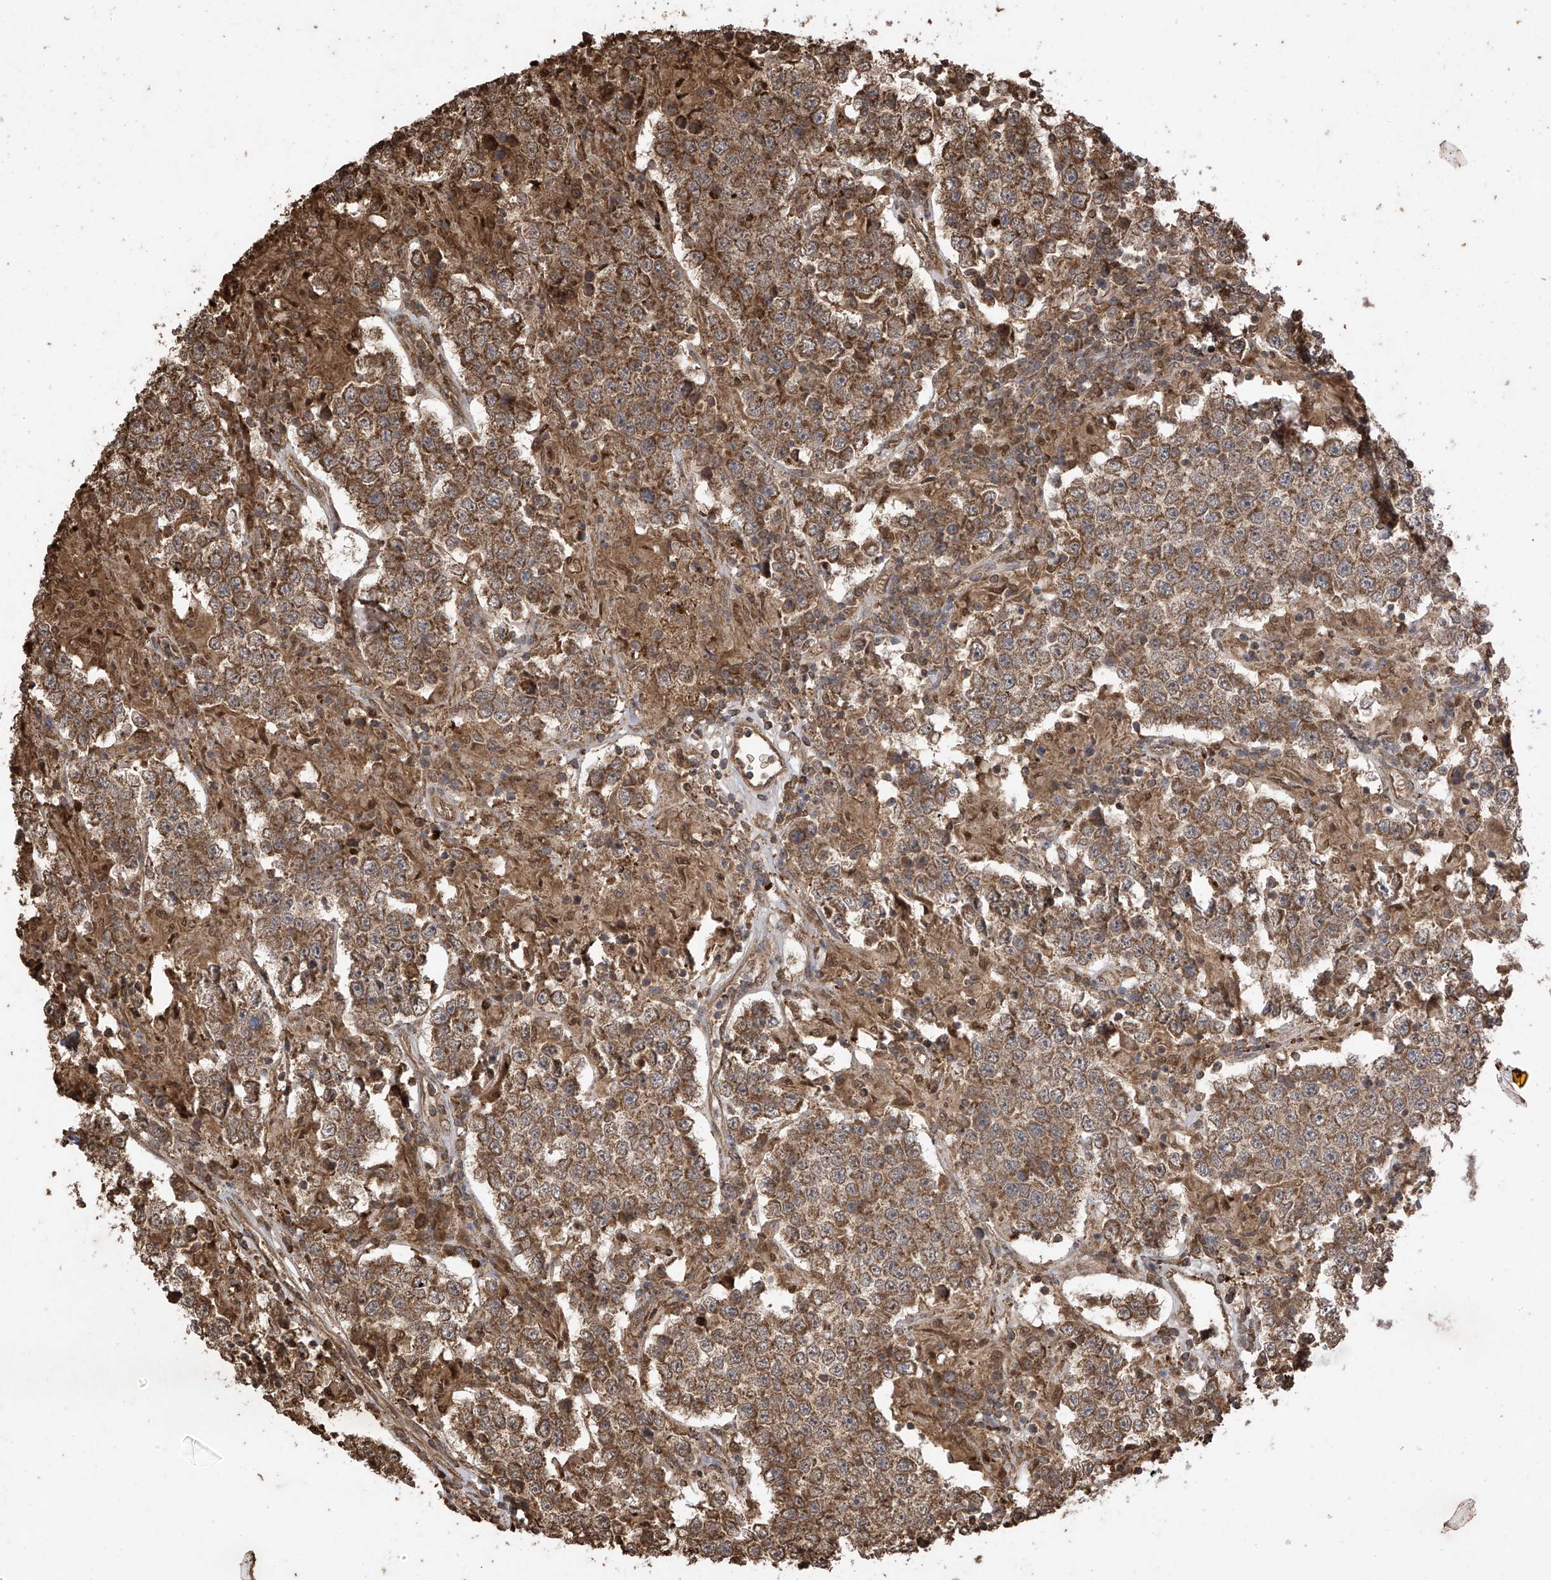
{"staining": {"intensity": "moderate", "quantity": ">75%", "location": "cytoplasmic/membranous"}, "tissue": "testis cancer", "cell_type": "Tumor cells", "image_type": "cancer", "snomed": [{"axis": "morphology", "description": "Normal tissue, NOS"}, {"axis": "morphology", "description": "Urothelial carcinoma, High grade"}, {"axis": "morphology", "description": "Seminoma, NOS"}, {"axis": "morphology", "description": "Carcinoma, Embryonal, NOS"}, {"axis": "topography", "description": "Urinary bladder"}, {"axis": "topography", "description": "Testis"}], "caption": "Human testis embryonal carcinoma stained with a protein marker shows moderate staining in tumor cells.", "gene": "PNPT1", "patient": {"sex": "male", "age": 41}}